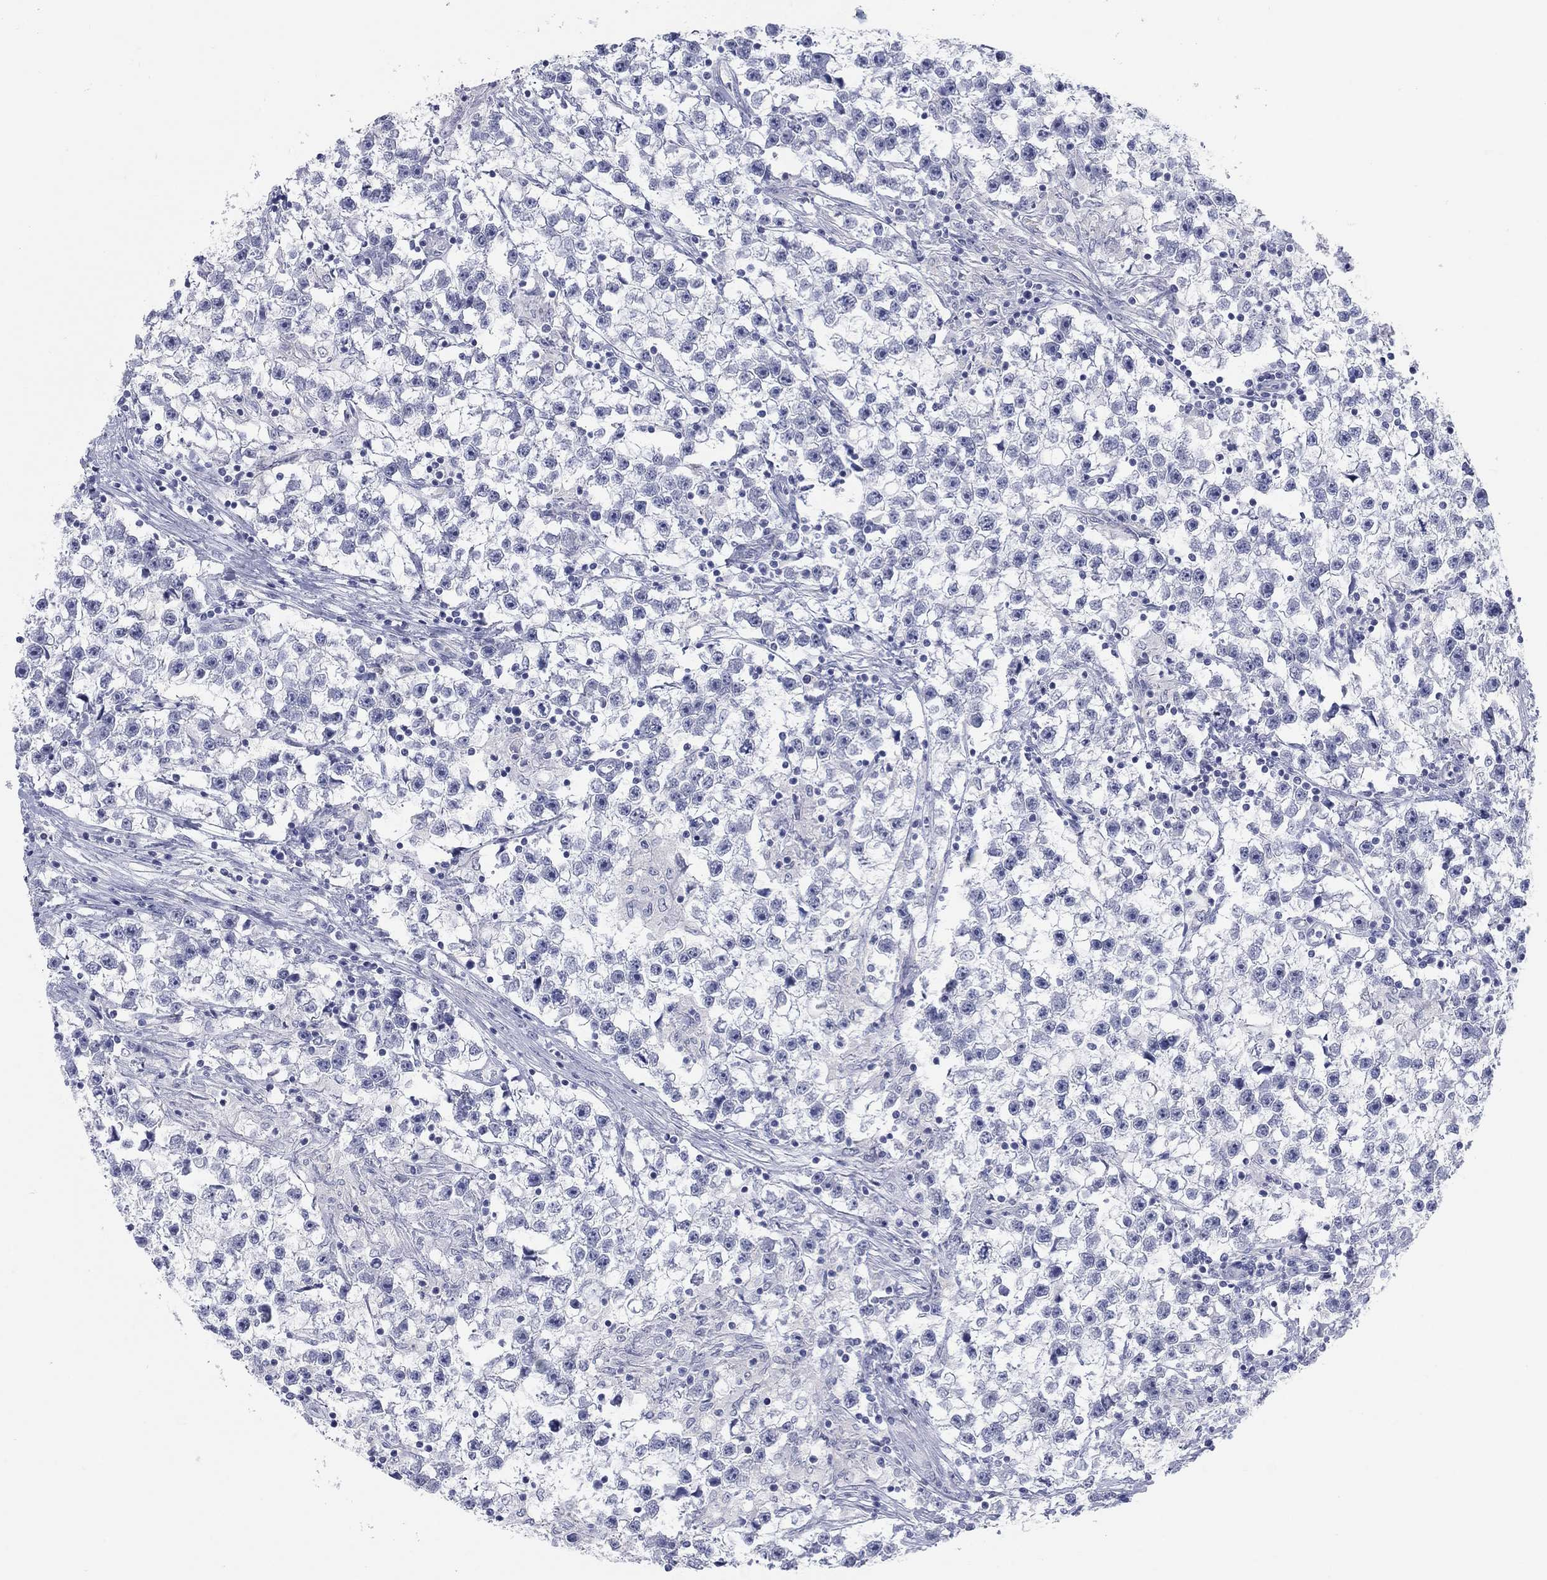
{"staining": {"intensity": "negative", "quantity": "none", "location": "none"}, "tissue": "testis cancer", "cell_type": "Tumor cells", "image_type": "cancer", "snomed": [{"axis": "morphology", "description": "Seminoma, NOS"}, {"axis": "topography", "description": "Testis"}], "caption": "There is no significant staining in tumor cells of seminoma (testis).", "gene": "ATP6V1G2", "patient": {"sex": "male", "age": 59}}